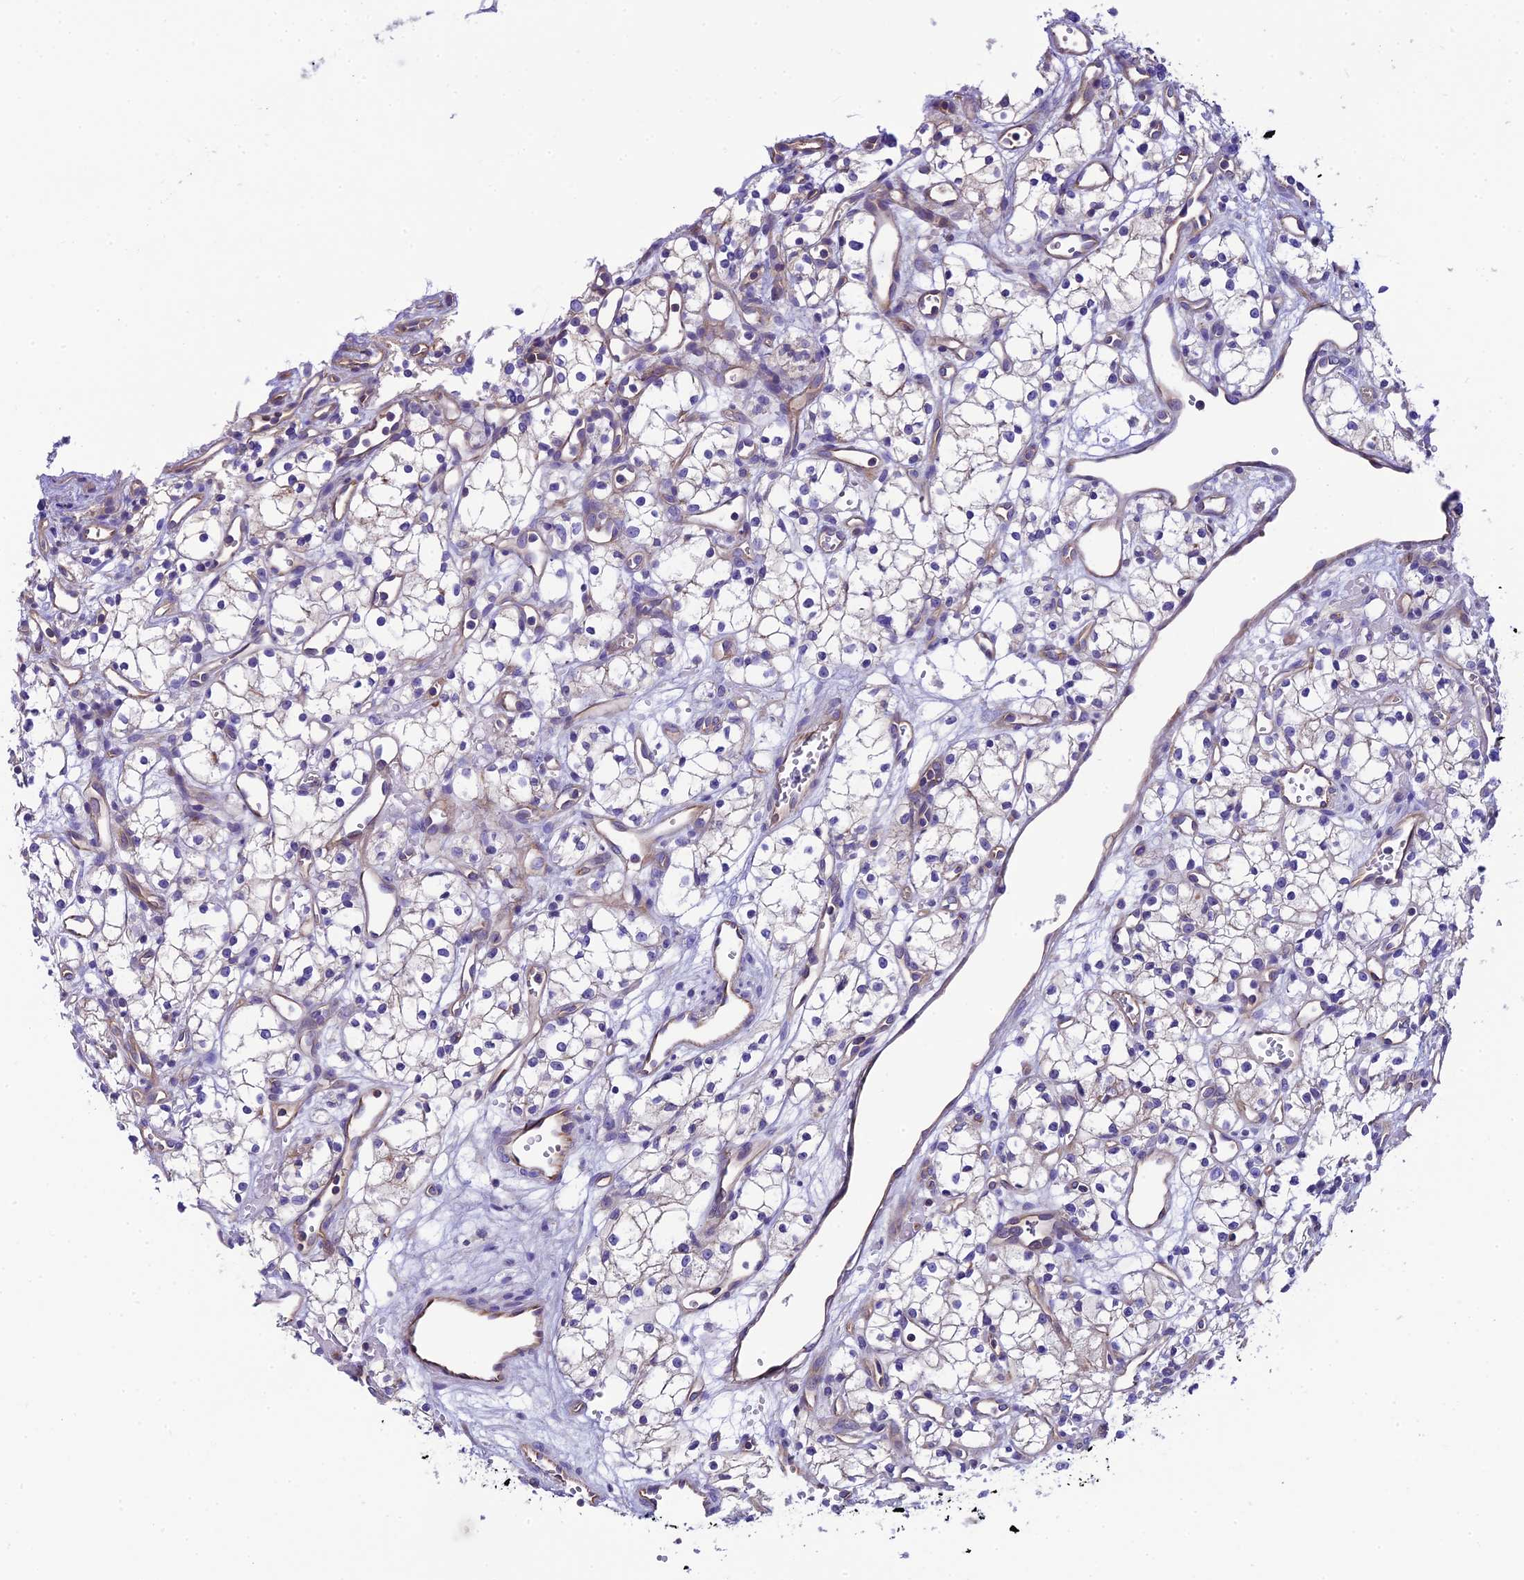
{"staining": {"intensity": "negative", "quantity": "none", "location": "none"}, "tissue": "renal cancer", "cell_type": "Tumor cells", "image_type": "cancer", "snomed": [{"axis": "morphology", "description": "Adenocarcinoma, NOS"}, {"axis": "topography", "description": "Kidney"}], "caption": "Protein analysis of renal cancer demonstrates no significant staining in tumor cells.", "gene": "PPFIA3", "patient": {"sex": "male", "age": 59}}